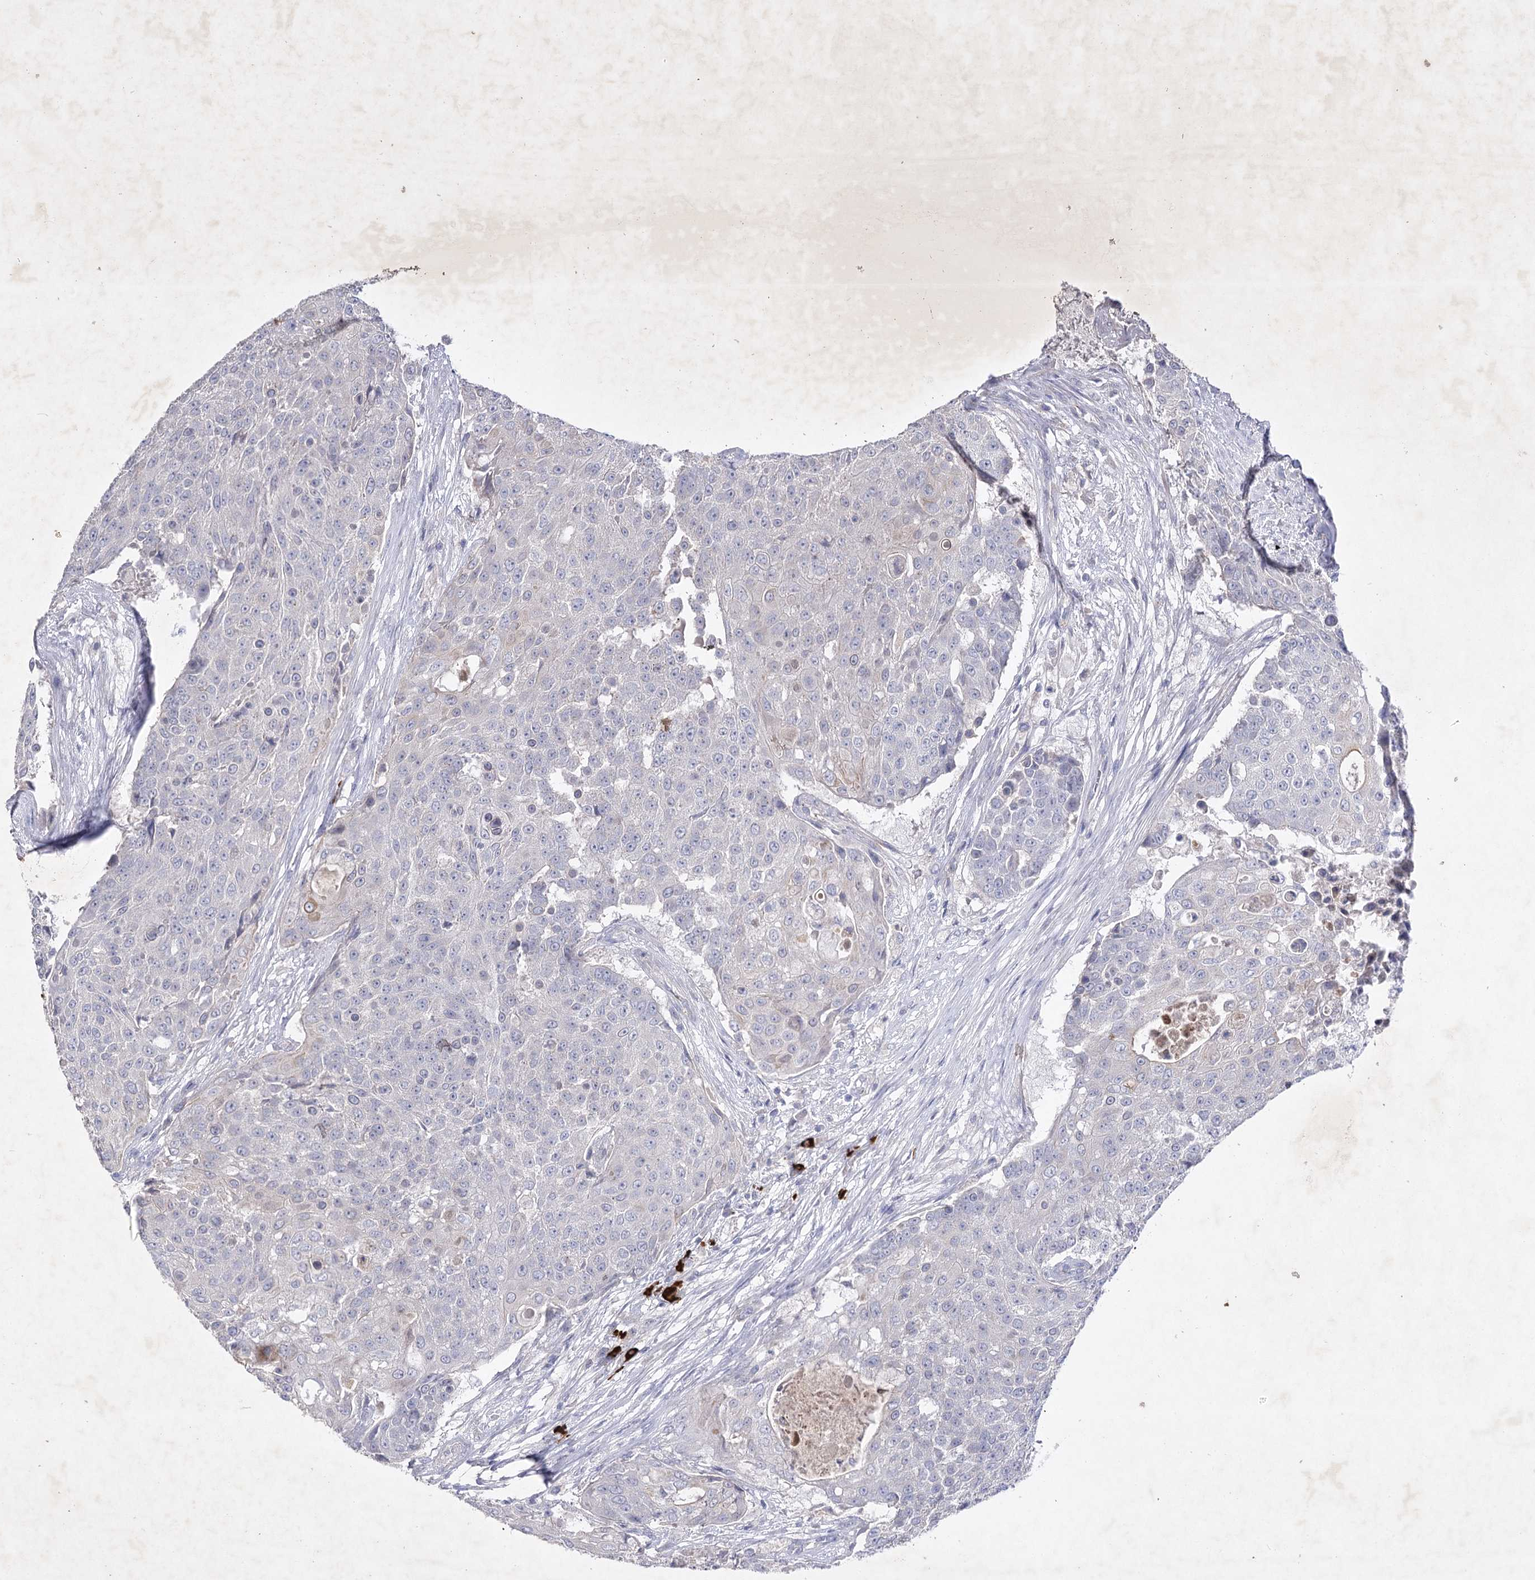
{"staining": {"intensity": "negative", "quantity": "none", "location": "none"}, "tissue": "urothelial cancer", "cell_type": "Tumor cells", "image_type": "cancer", "snomed": [{"axis": "morphology", "description": "Urothelial carcinoma, High grade"}, {"axis": "topography", "description": "Urinary bladder"}], "caption": "The immunohistochemistry photomicrograph has no significant expression in tumor cells of urothelial carcinoma (high-grade) tissue.", "gene": "COX15", "patient": {"sex": "female", "age": 63}}